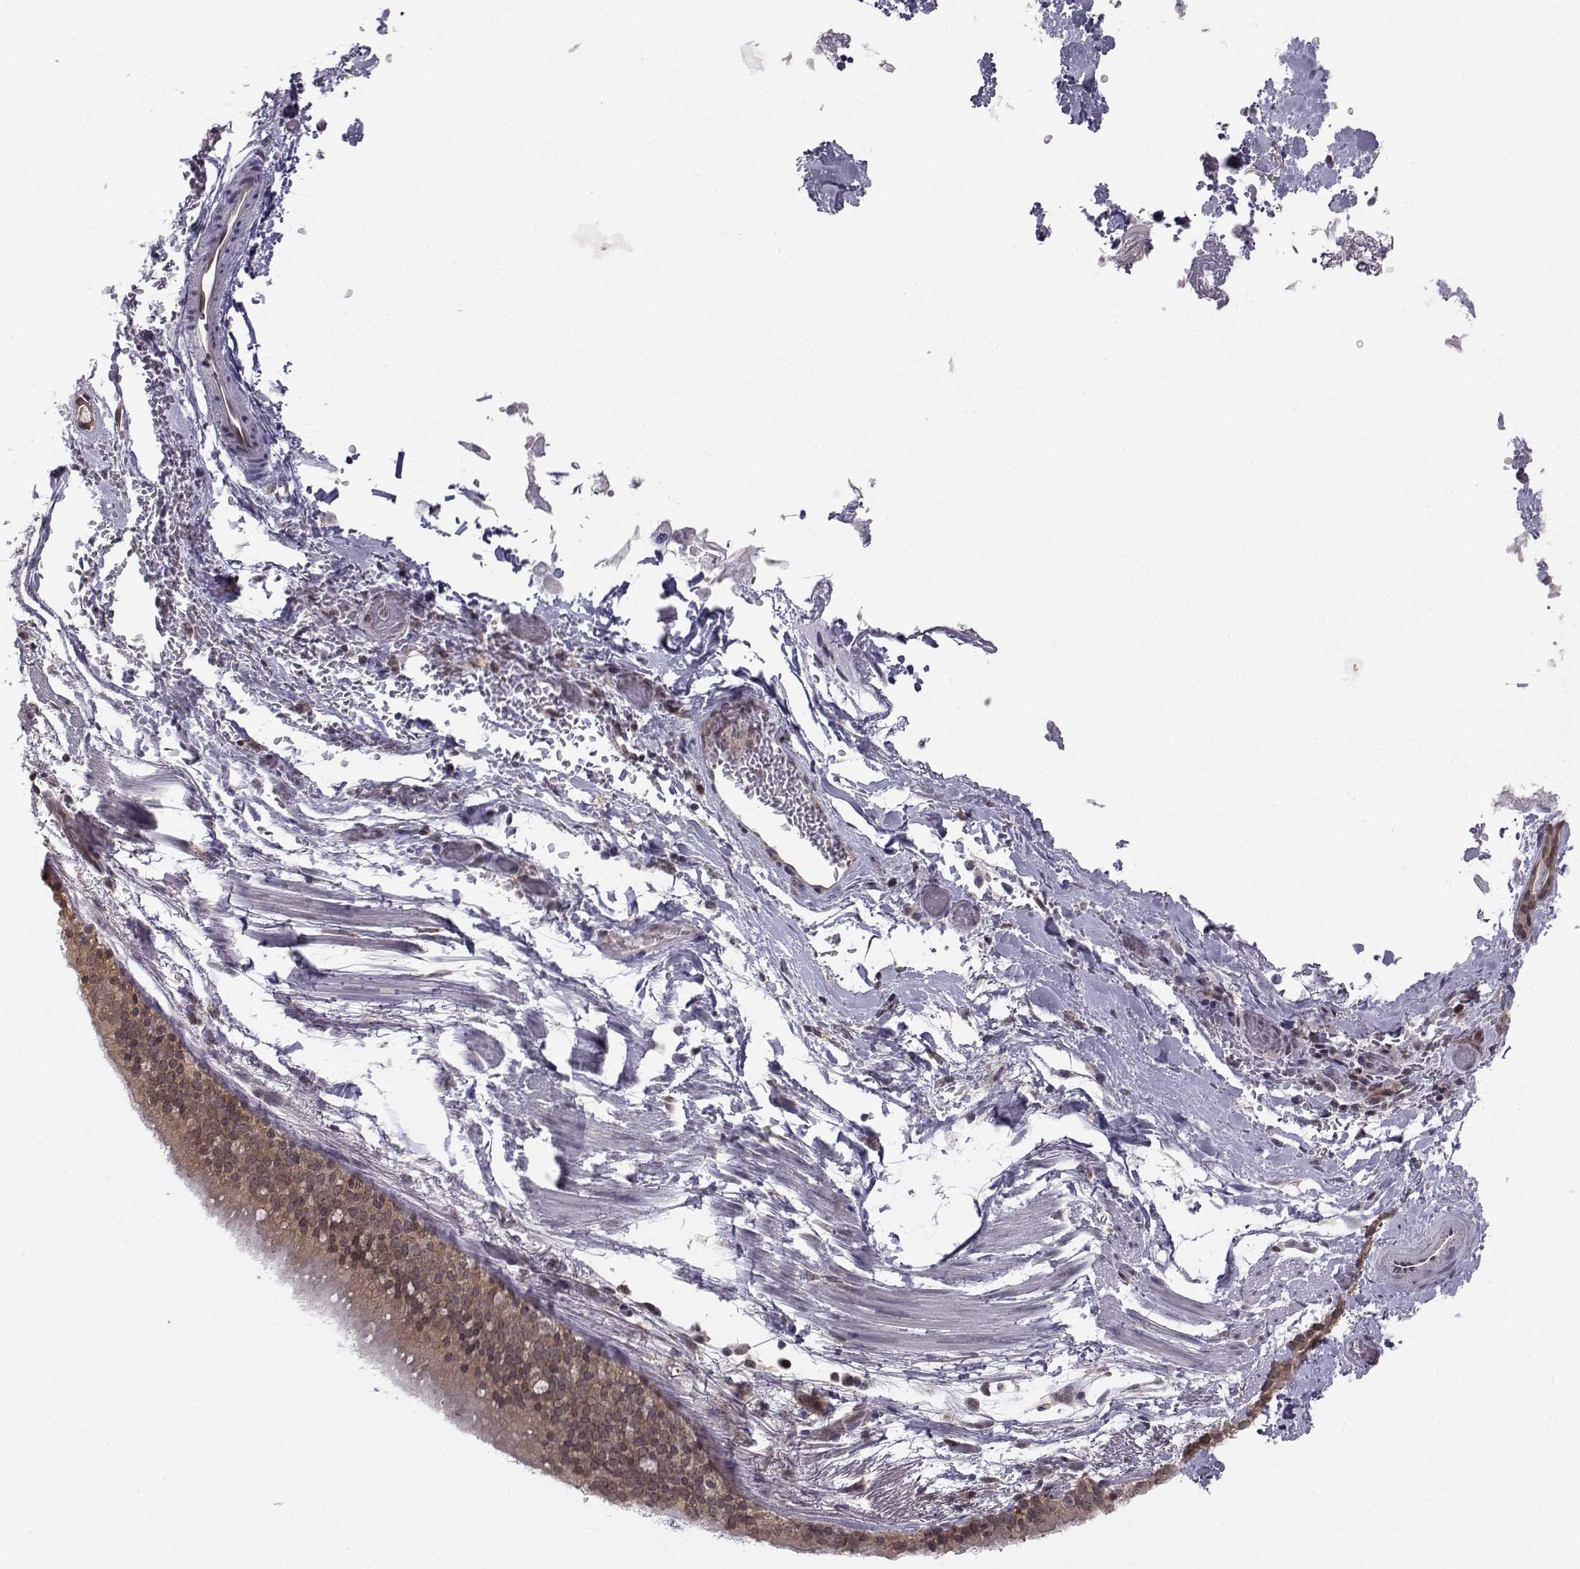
{"staining": {"intensity": "moderate", "quantity": ">75%", "location": "cytoplasmic/membranous"}, "tissue": "bronchus", "cell_type": "Respiratory epithelial cells", "image_type": "normal", "snomed": [{"axis": "morphology", "description": "Normal tissue, NOS"}, {"axis": "morphology", "description": "Squamous cell carcinoma, NOS"}, {"axis": "topography", "description": "Bronchus"}, {"axis": "topography", "description": "Lung"}], "caption": "An IHC photomicrograph of normal tissue is shown. Protein staining in brown labels moderate cytoplasmic/membranous positivity in bronchus within respiratory epithelial cells.", "gene": "KIF13B", "patient": {"sex": "male", "age": 69}}